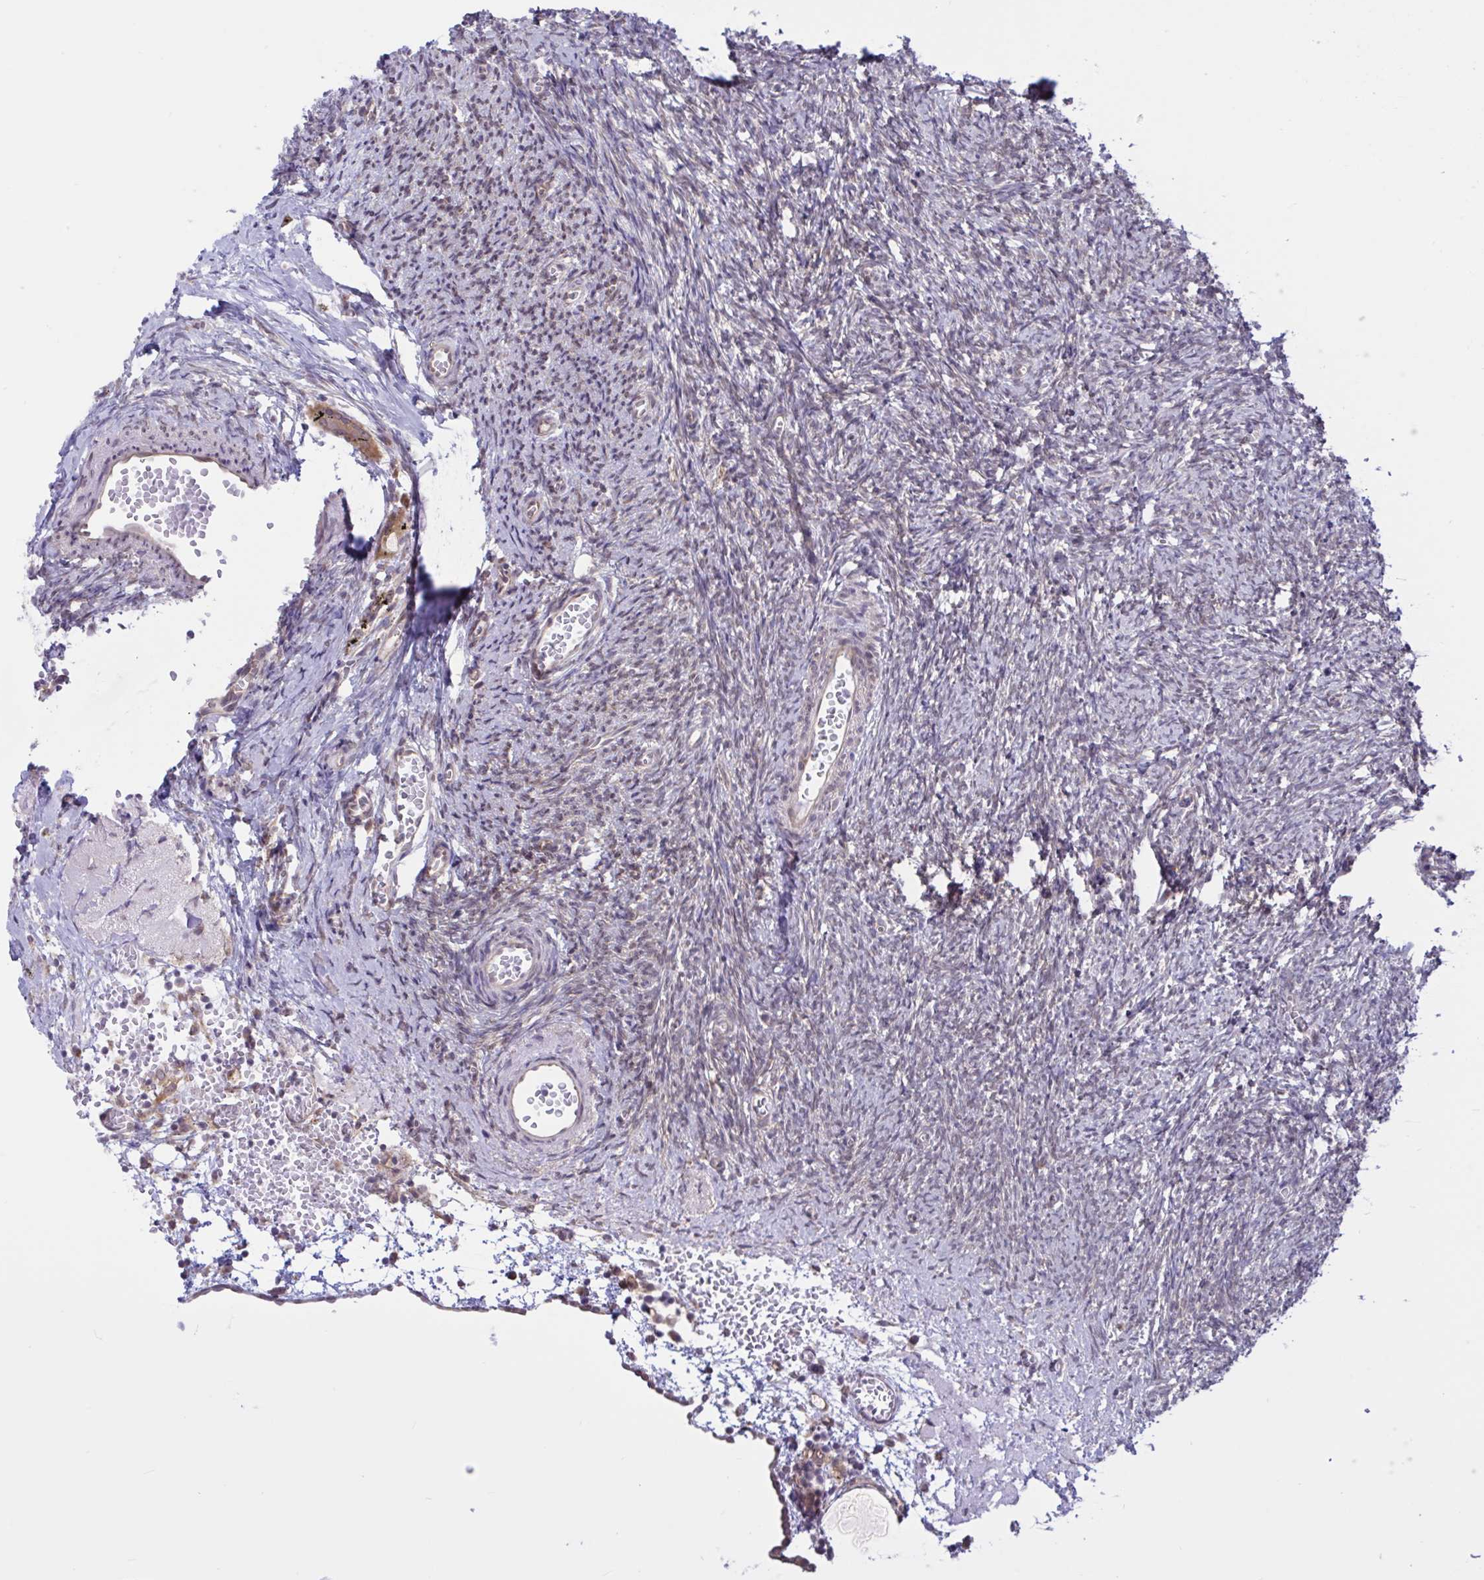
{"staining": {"intensity": "moderate", "quantity": ">75%", "location": "cytoplasmic/membranous"}, "tissue": "ovary", "cell_type": "Follicle cells", "image_type": "normal", "snomed": [{"axis": "morphology", "description": "Normal tissue, NOS"}, {"axis": "topography", "description": "Ovary"}], "caption": "About >75% of follicle cells in unremarkable ovary reveal moderate cytoplasmic/membranous protein expression as visualized by brown immunohistochemical staining.", "gene": "CAMLG", "patient": {"sex": "female", "age": 41}}